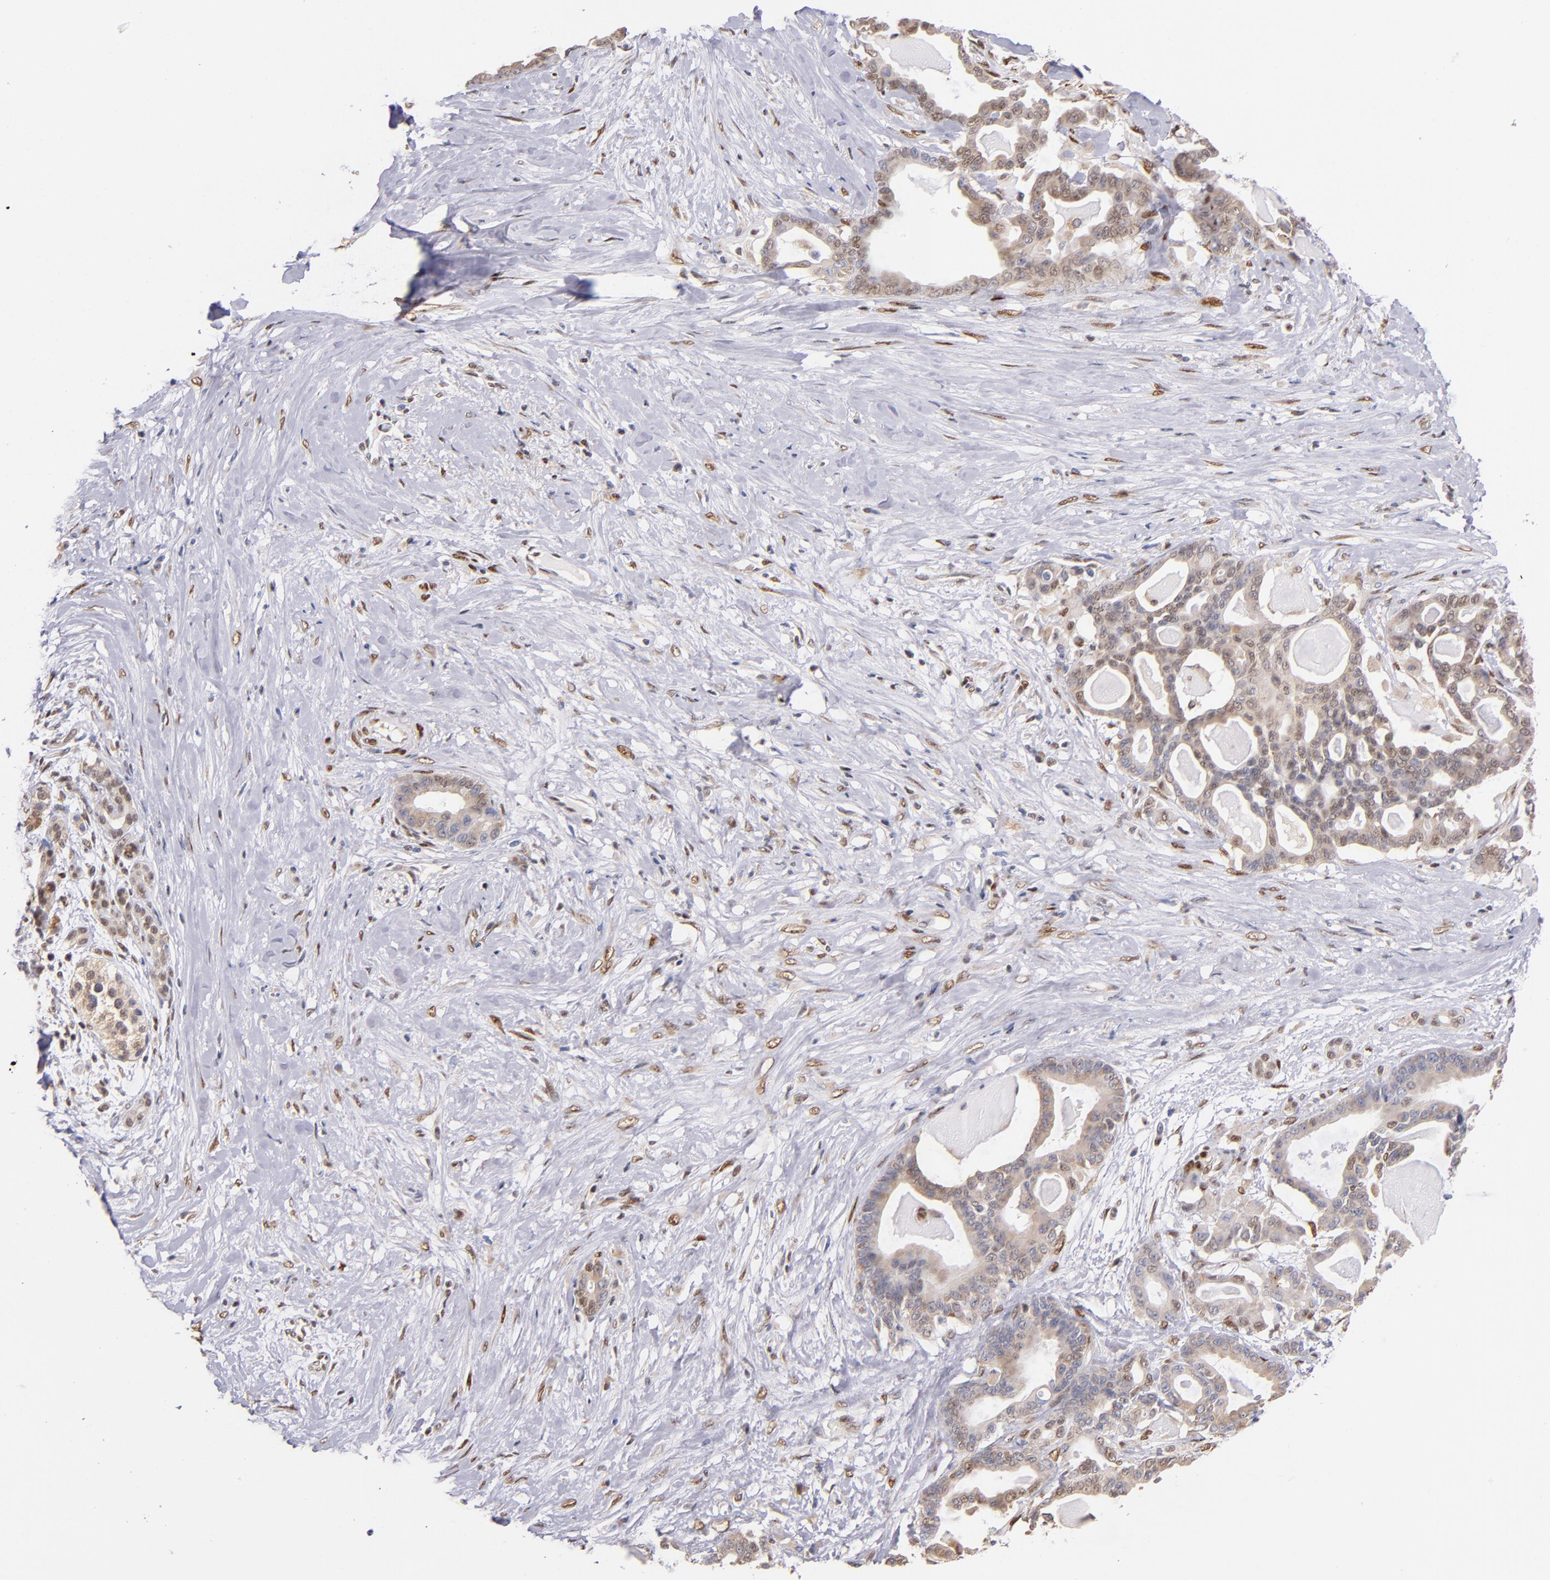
{"staining": {"intensity": "weak", "quantity": "25%-75%", "location": "cytoplasmic/membranous"}, "tissue": "pancreatic cancer", "cell_type": "Tumor cells", "image_type": "cancer", "snomed": [{"axis": "morphology", "description": "Adenocarcinoma, NOS"}, {"axis": "topography", "description": "Pancreas"}], "caption": "Approximately 25%-75% of tumor cells in human pancreatic adenocarcinoma demonstrate weak cytoplasmic/membranous protein positivity as visualized by brown immunohistochemical staining.", "gene": "SRF", "patient": {"sex": "male", "age": 63}}